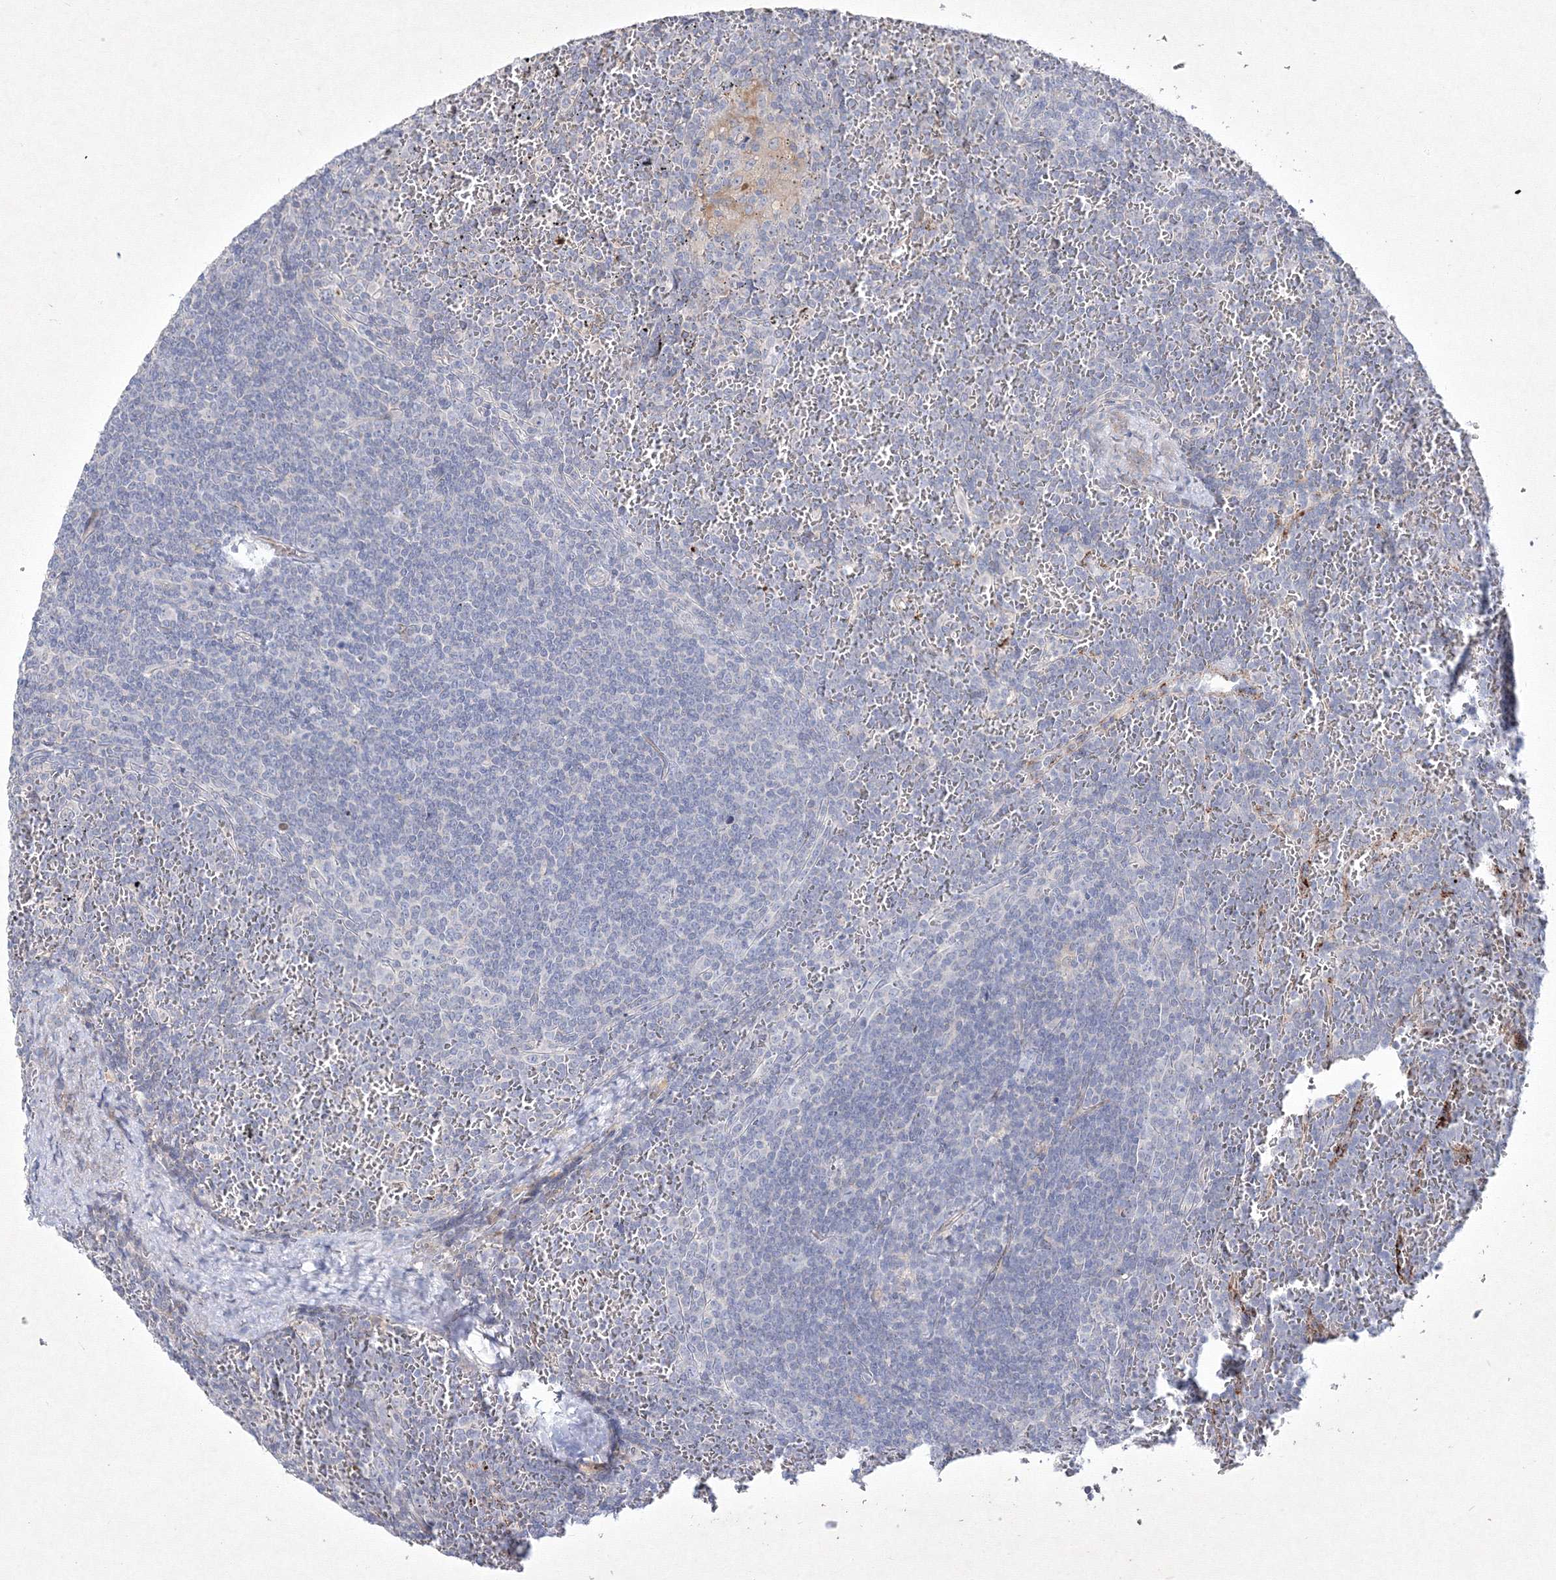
{"staining": {"intensity": "negative", "quantity": "none", "location": "none"}, "tissue": "lymphoma", "cell_type": "Tumor cells", "image_type": "cancer", "snomed": [{"axis": "morphology", "description": "Malignant lymphoma, non-Hodgkin's type, Low grade"}, {"axis": "topography", "description": "Spleen"}], "caption": "This photomicrograph is of malignant lymphoma, non-Hodgkin's type (low-grade) stained with IHC to label a protein in brown with the nuclei are counter-stained blue. There is no expression in tumor cells.", "gene": "CXXC4", "patient": {"sex": "female", "age": 19}}